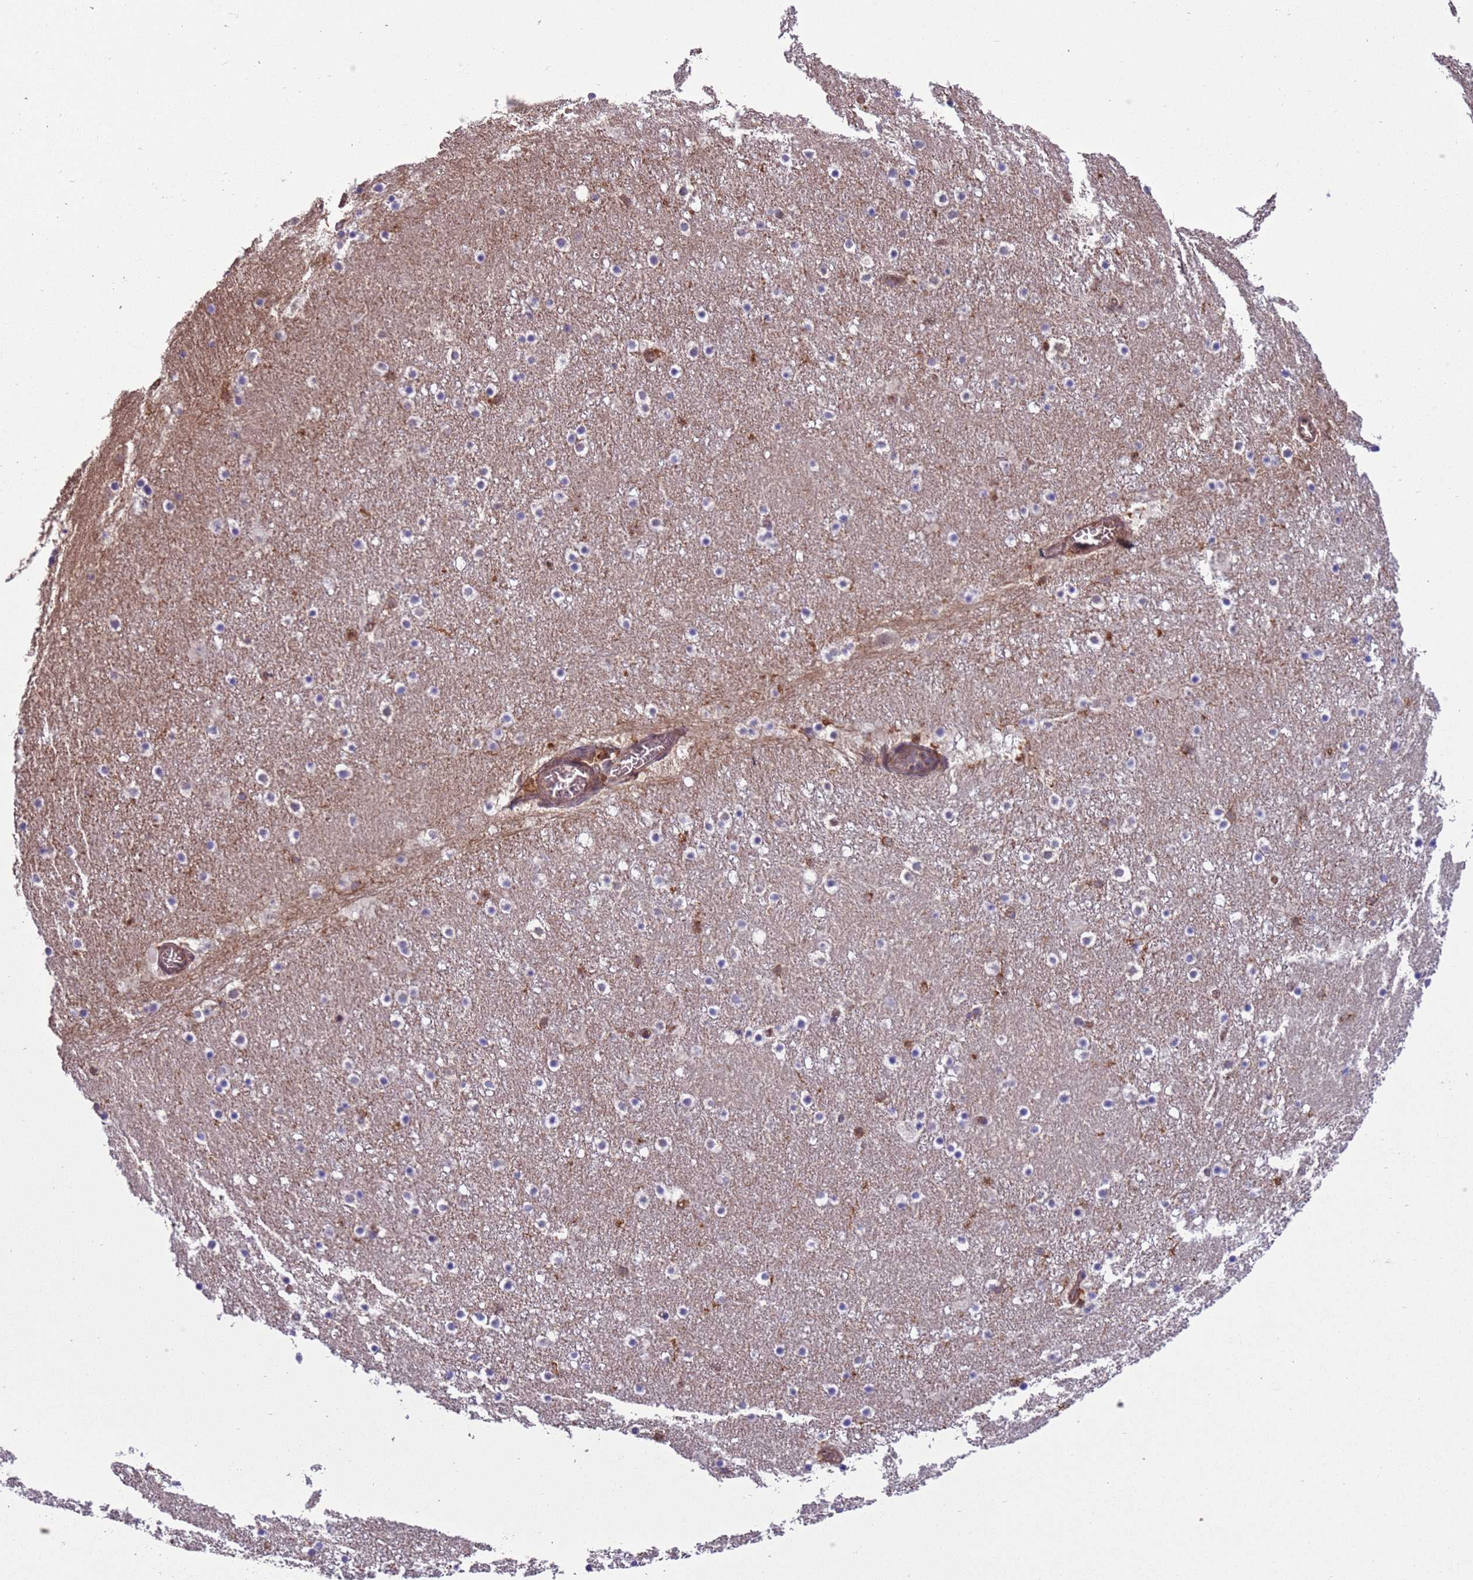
{"staining": {"intensity": "moderate", "quantity": "<25%", "location": "cytoplasmic/membranous"}, "tissue": "caudate", "cell_type": "Glial cells", "image_type": "normal", "snomed": [{"axis": "morphology", "description": "Normal tissue, NOS"}, {"axis": "topography", "description": "Lateral ventricle wall"}], "caption": "IHC histopathology image of normal human caudate stained for a protein (brown), which displays low levels of moderate cytoplasmic/membranous positivity in about <25% of glial cells.", "gene": "ARHGAP12", "patient": {"sex": "male", "age": 45}}